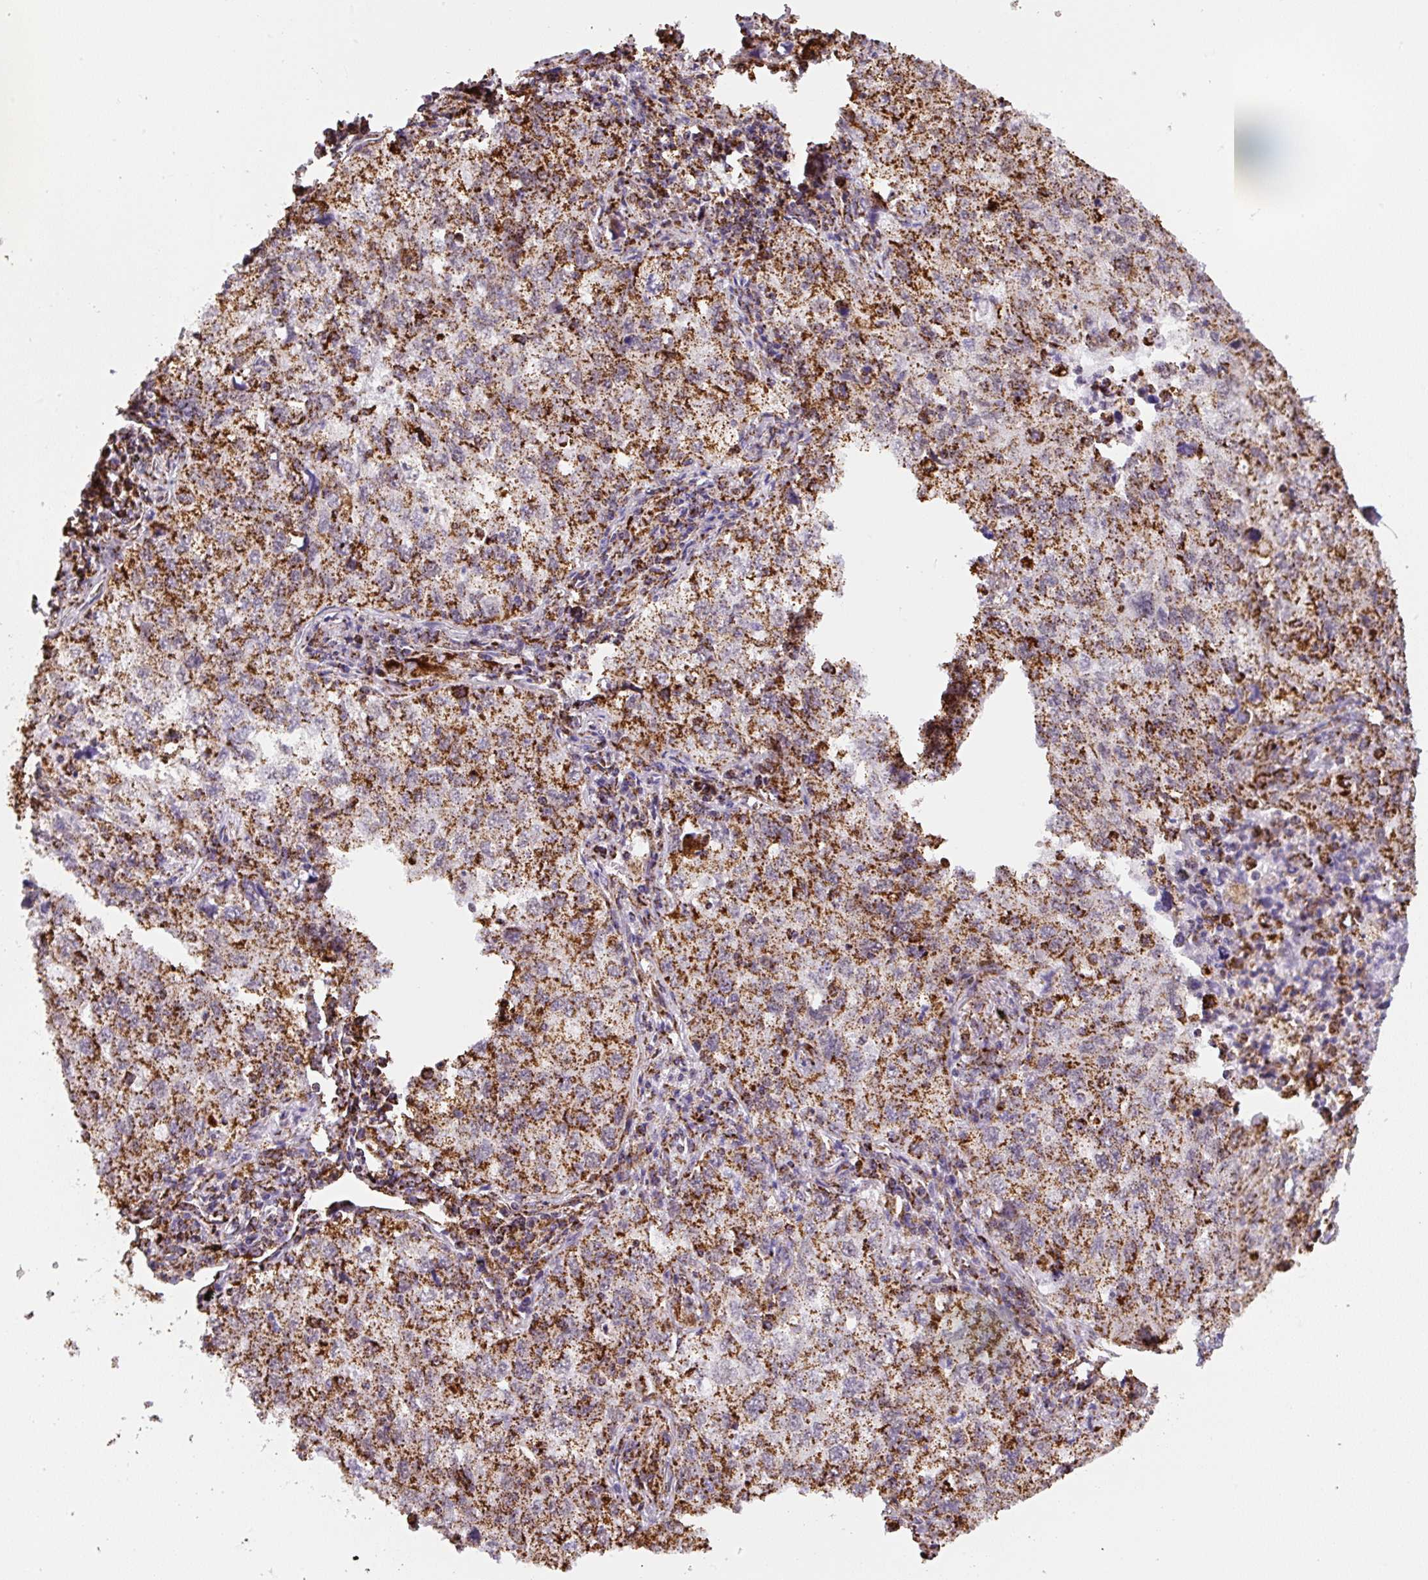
{"staining": {"intensity": "strong", "quantity": ">75%", "location": "cytoplasmic/membranous"}, "tissue": "lung cancer", "cell_type": "Tumor cells", "image_type": "cancer", "snomed": [{"axis": "morphology", "description": "Adenocarcinoma, NOS"}, {"axis": "topography", "description": "Lung"}], "caption": "Lung adenocarcinoma stained for a protein demonstrates strong cytoplasmic/membranous positivity in tumor cells. (Brightfield microscopy of DAB IHC at high magnification).", "gene": "ATP5F1A", "patient": {"sex": "female", "age": 57}}